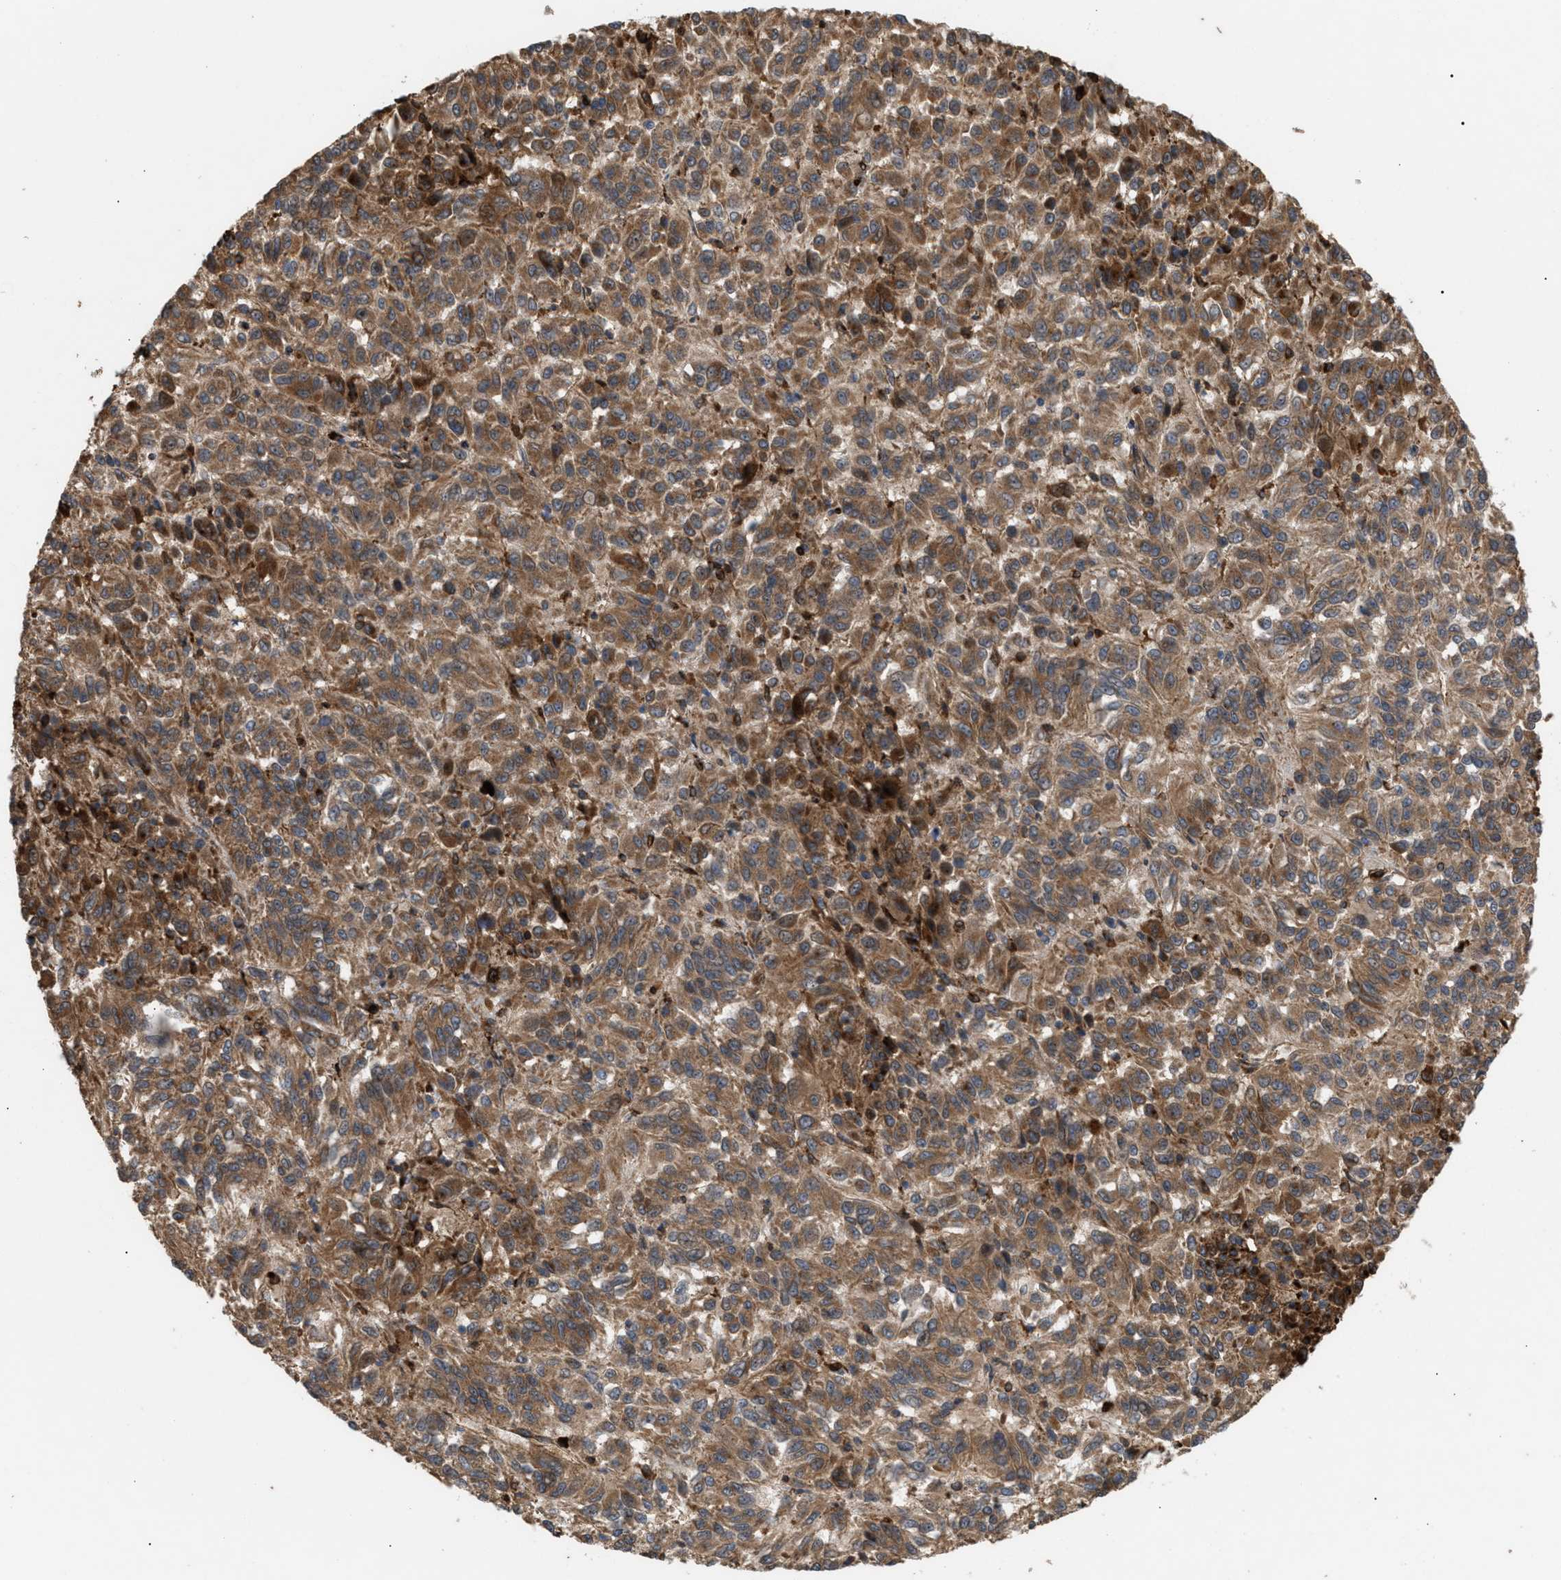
{"staining": {"intensity": "moderate", "quantity": ">75%", "location": "cytoplasmic/membranous"}, "tissue": "melanoma", "cell_type": "Tumor cells", "image_type": "cancer", "snomed": [{"axis": "morphology", "description": "Malignant melanoma, Metastatic site"}, {"axis": "topography", "description": "Lung"}], "caption": "A medium amount of moderate cytoplasmic/membranous staining is seen in about >75% of tumor cells in melanoma tissue. (DAB IHC, brown staining for protein, blue staining for nuclei).", "gene": "GCC1", "patient": {"sex": "male", "age": 64}}